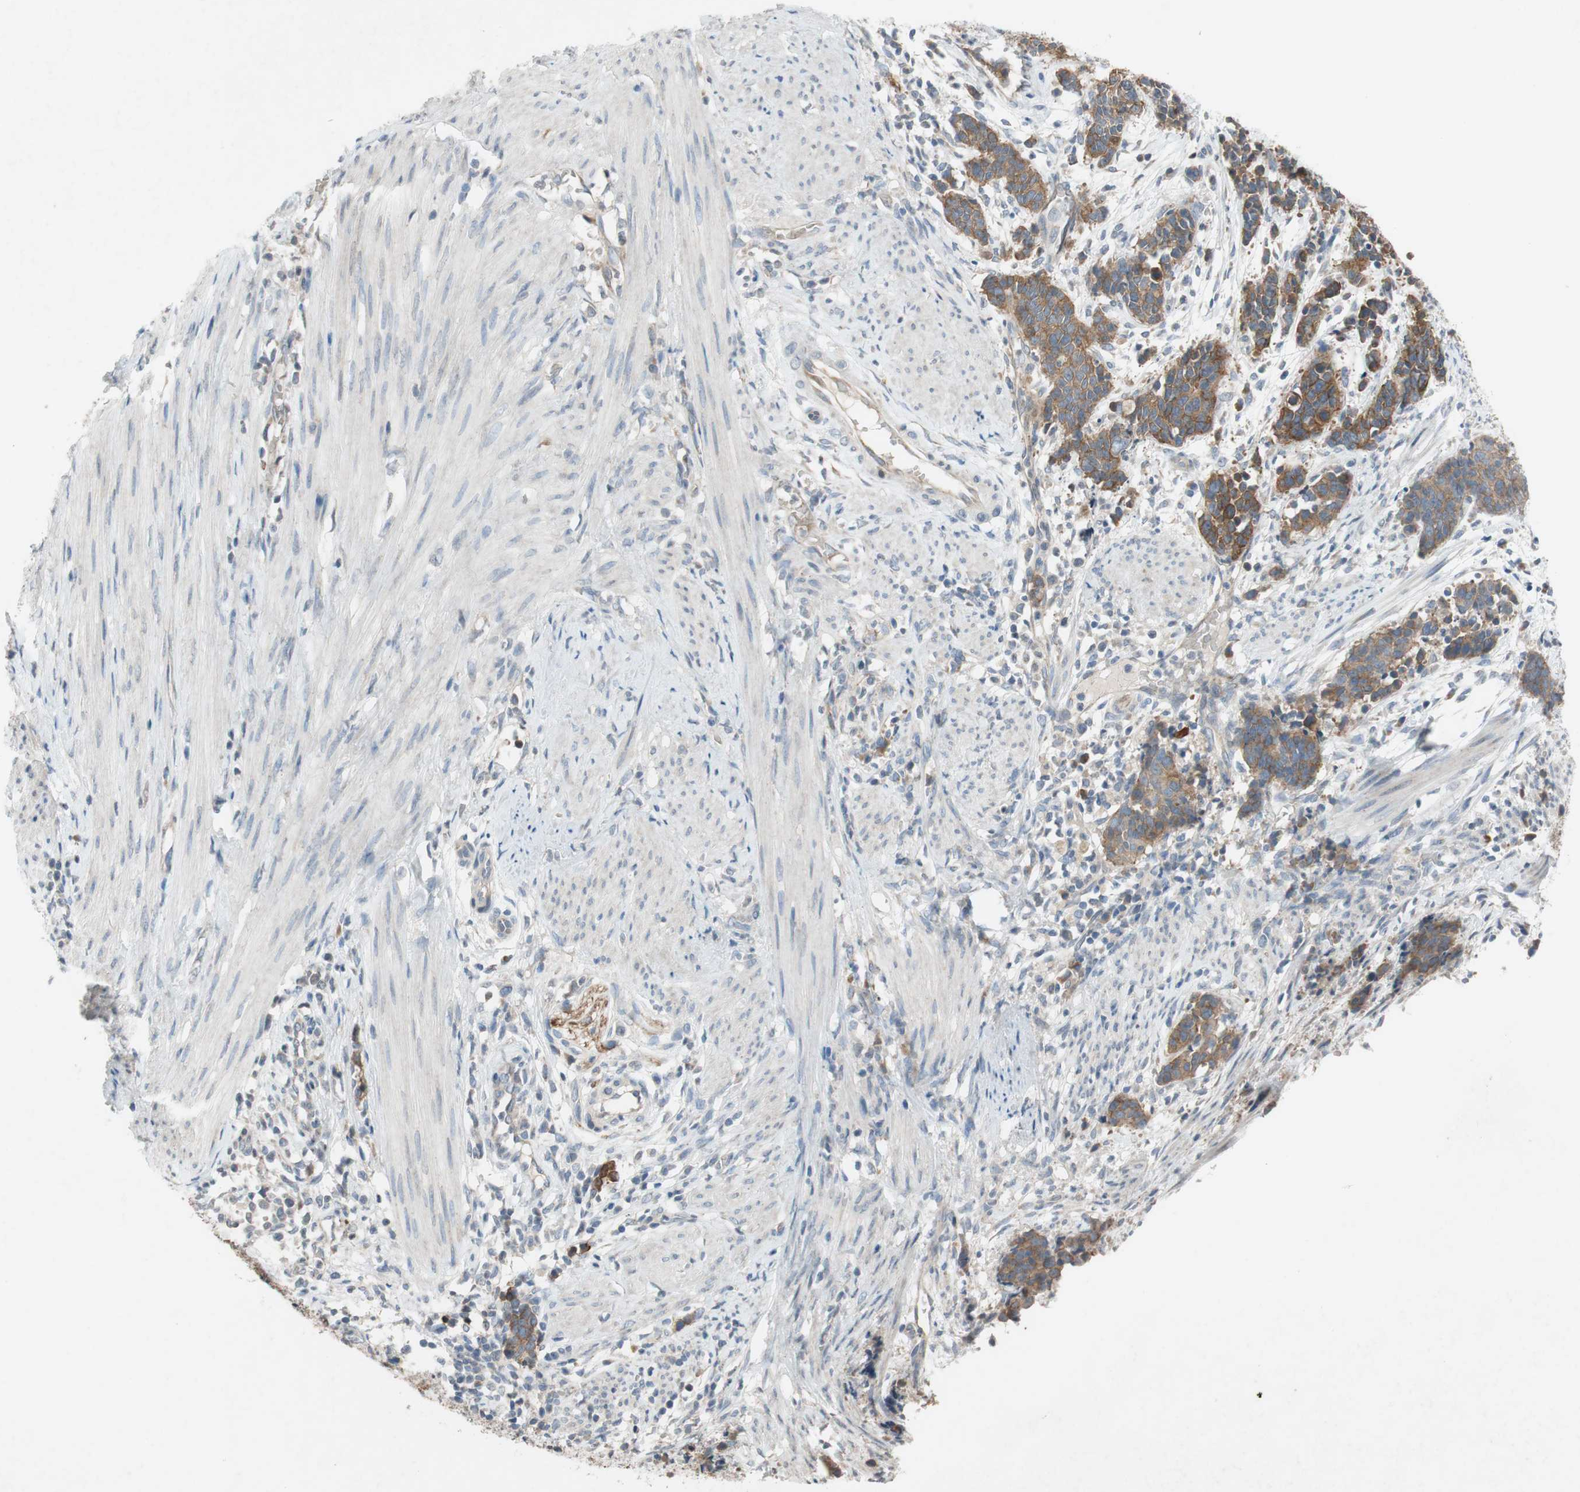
{"staining": {"intensity": "moderate", "quantity": ">75%", "location": "cytoplasmic/membranous"}, "tissue": "cervical cancer", "cell_type": "Tumor cells", "image_type": "cancer", "snomed": [{"axis": "morphology", "description": "Squamous cell carcinoma, NOS"}, {"axis": "topography", "description": "Cervix"}], "caption": "Protein expression analysis of human cervical cancer reveals moderate cytoplasmic/membranous positivity in approximately >75% of tumor cells.", "gene": "ADD2", "patient": {"sex": "female", "age": 35}}